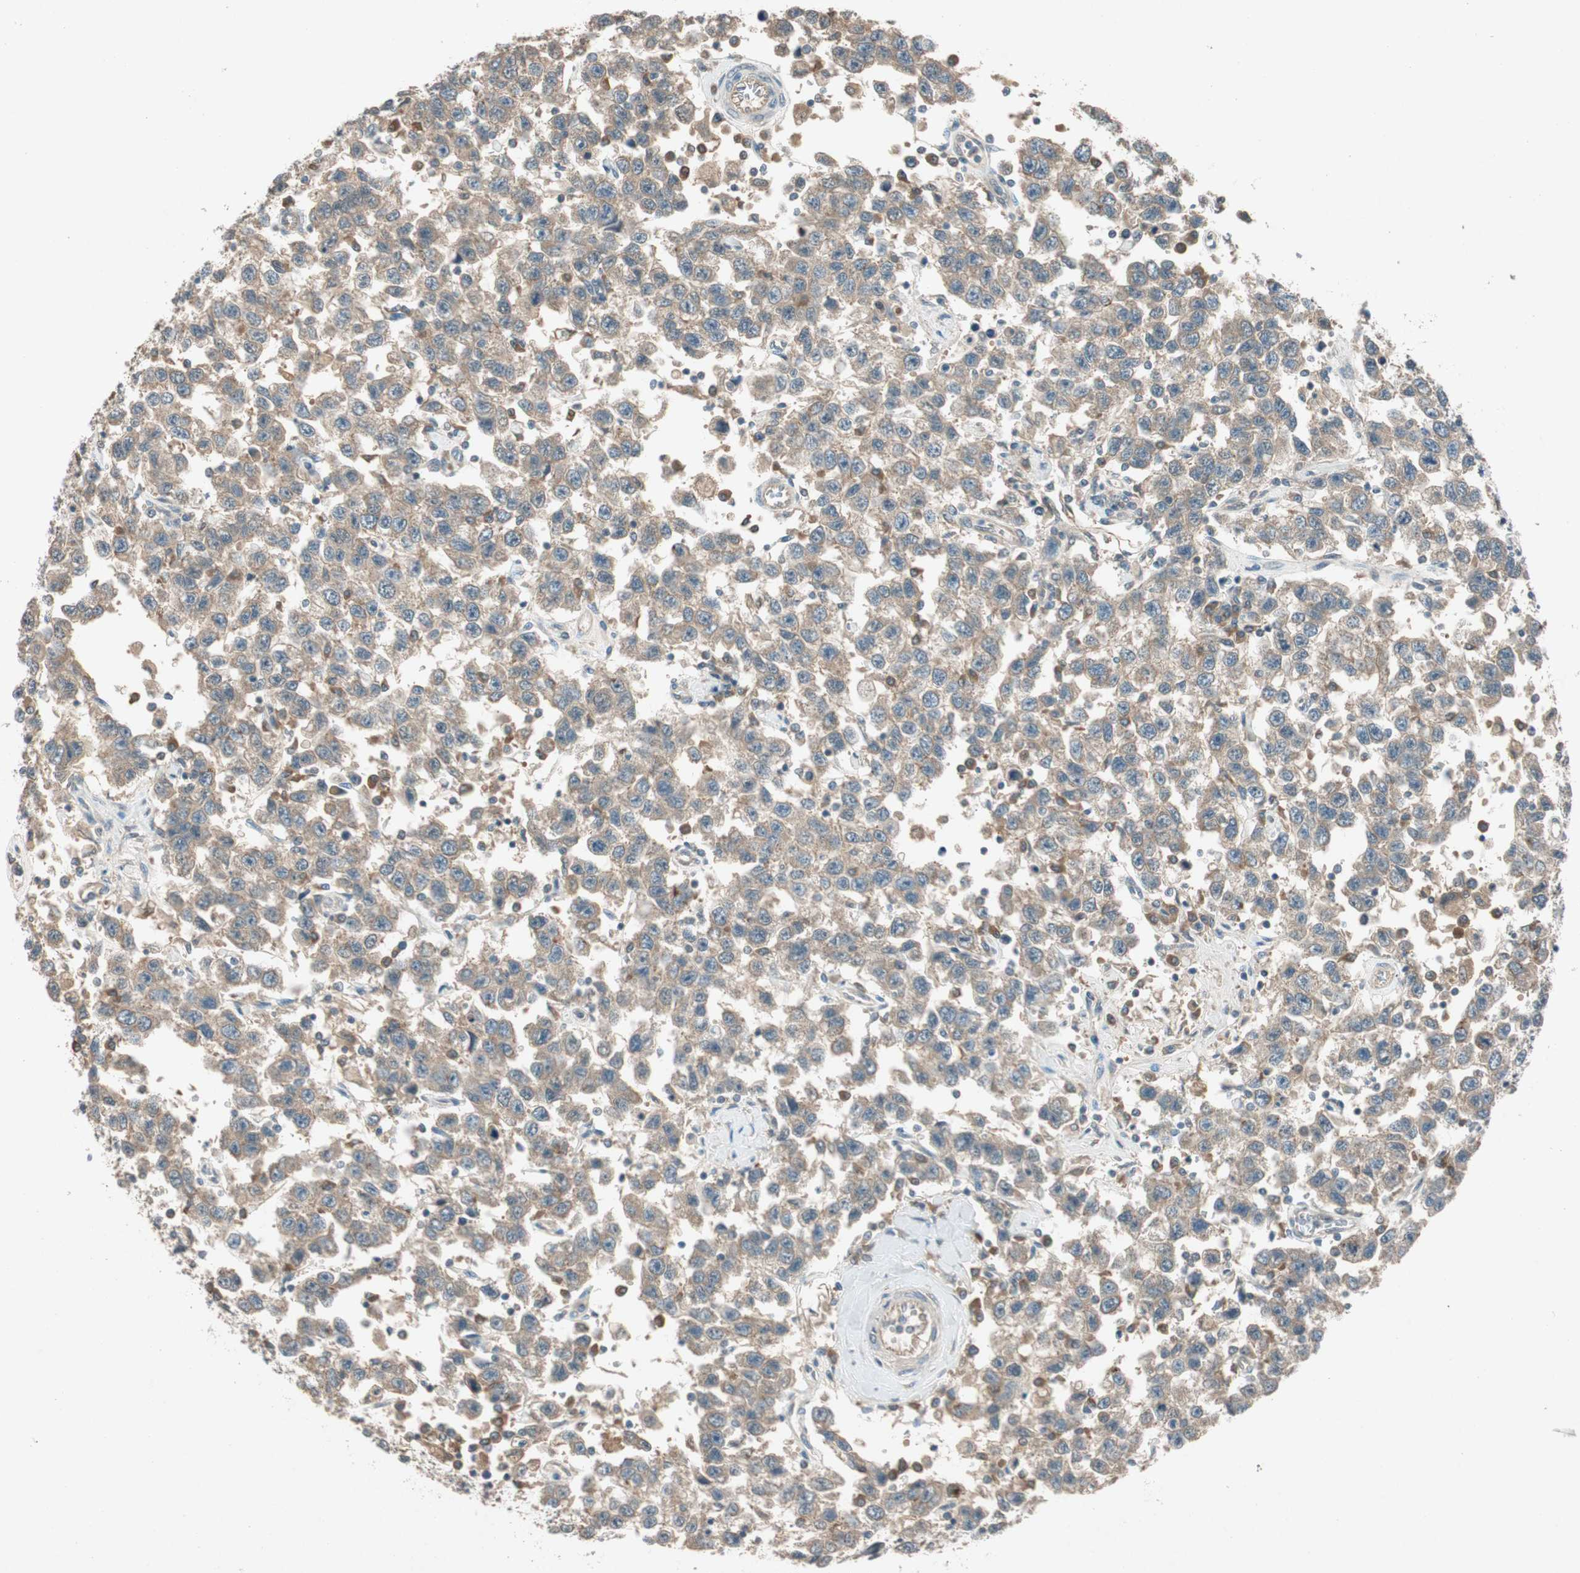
{"staining": {"intensity": "moderate", "quantity": ">75%", "location": "cytoplasmic/membranous"}, "tissue": "testis cancer", "cell_type": "Tumor cells", "image_type": "cancer", "snomed": [{"axis": "morphology", "description": "Seminoma, NOS"}, {"axis": "topography", "description": "Testis"}], "caption": "Protein positivity by immunohistochemistry (IHC) demonstrates moderate cytoplasmic/membranous staining in approximately >75% of tumor cells in testis seminoma.", "gene": "NCLN", "patient": {"sex": "male", "age": 41}}